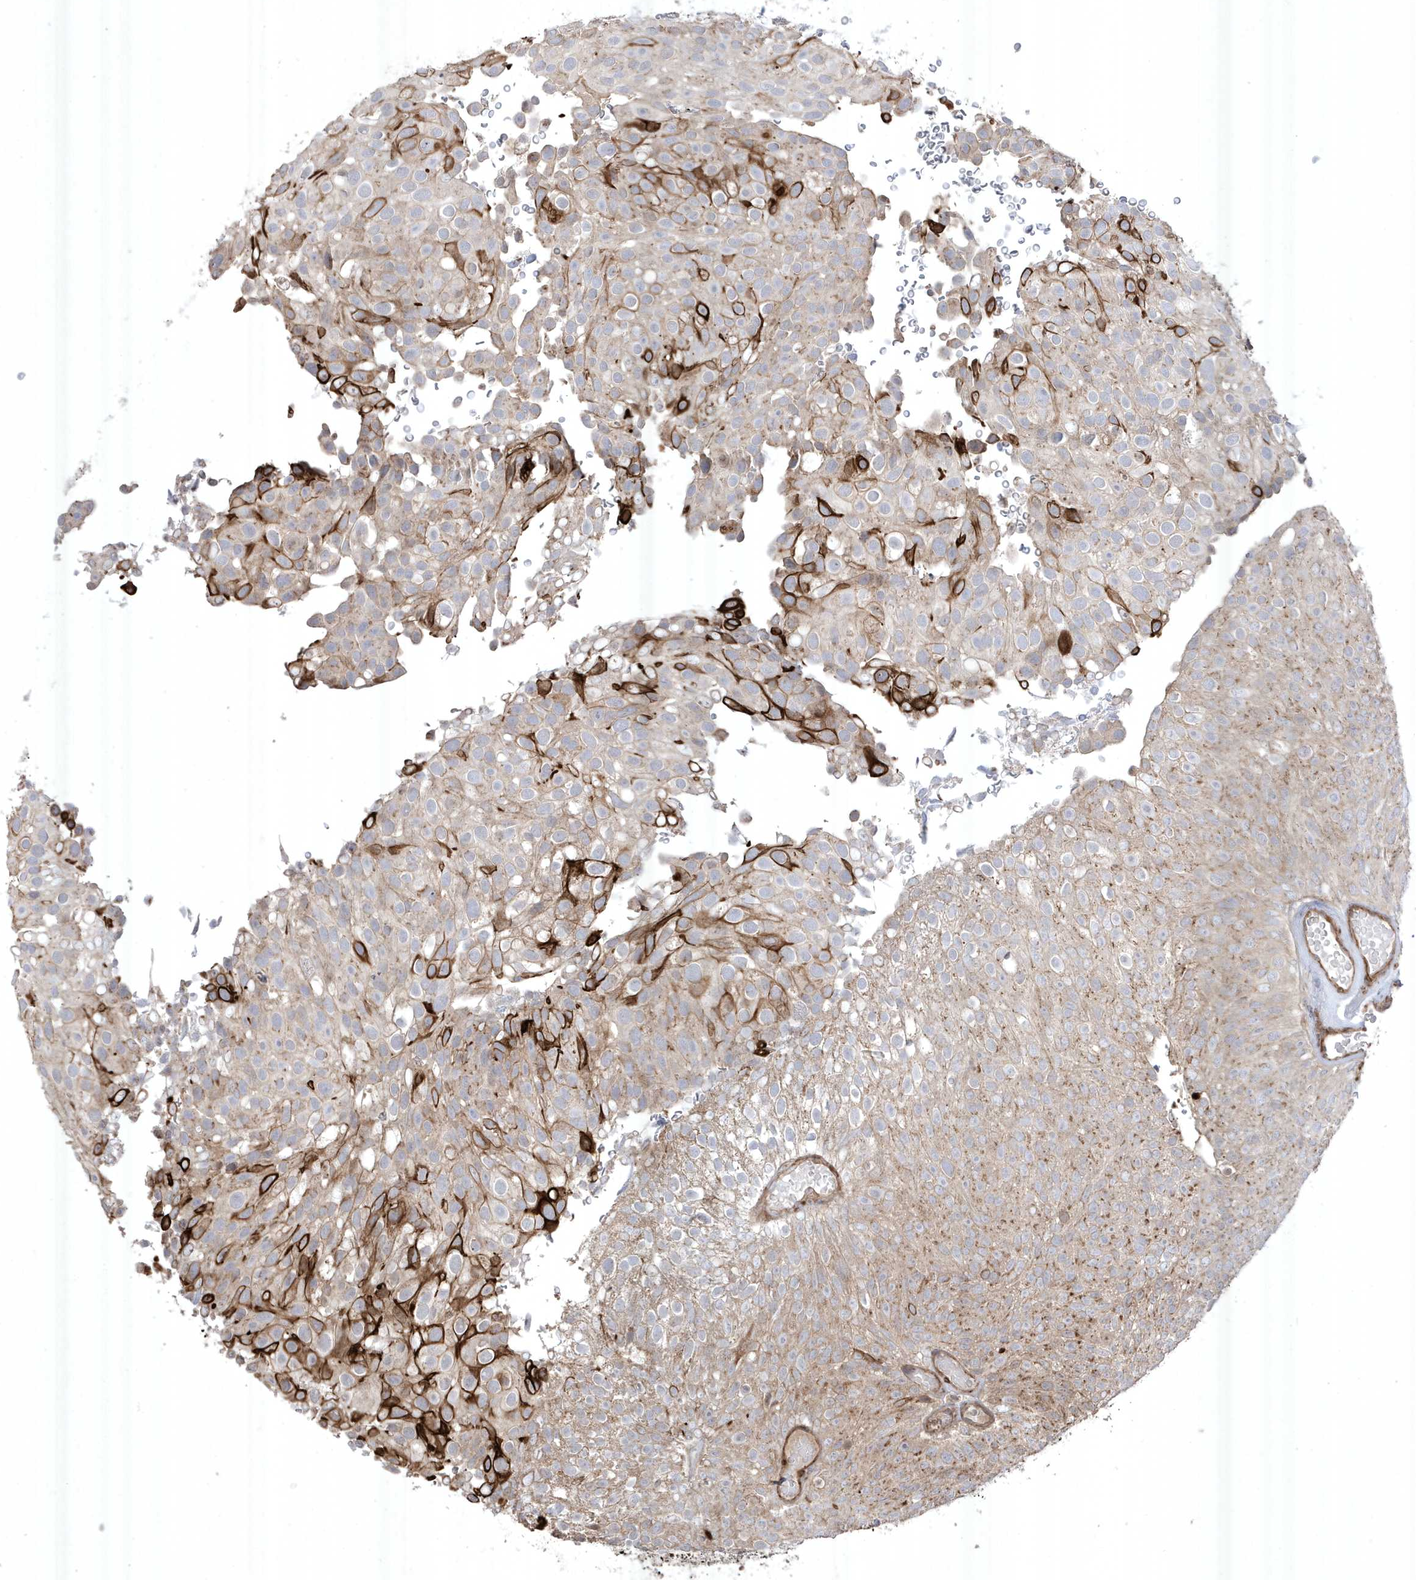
{"staining": {"intensity": "strong", "quantity": "25%-75%", "location": "cytoplasmic/membranous"}, "tissue": "urothelial cancer", "cell_type": "Tumor cells", "image_type": "cancer", "snomed": [{"axis": "morphology", "description": "Urothelial carcinoma, Low grade"}, {"axis": "topography", "description": "Urinary bladder"}], "caption": "Urothelial cancer tissue displays strong cytoplasmic/membranous staining in about 25%-75% of tumor cells, visualized by immunohistochemistry.", "gene": "CETN3", "patient": {"sex": "male", "age": 78}}